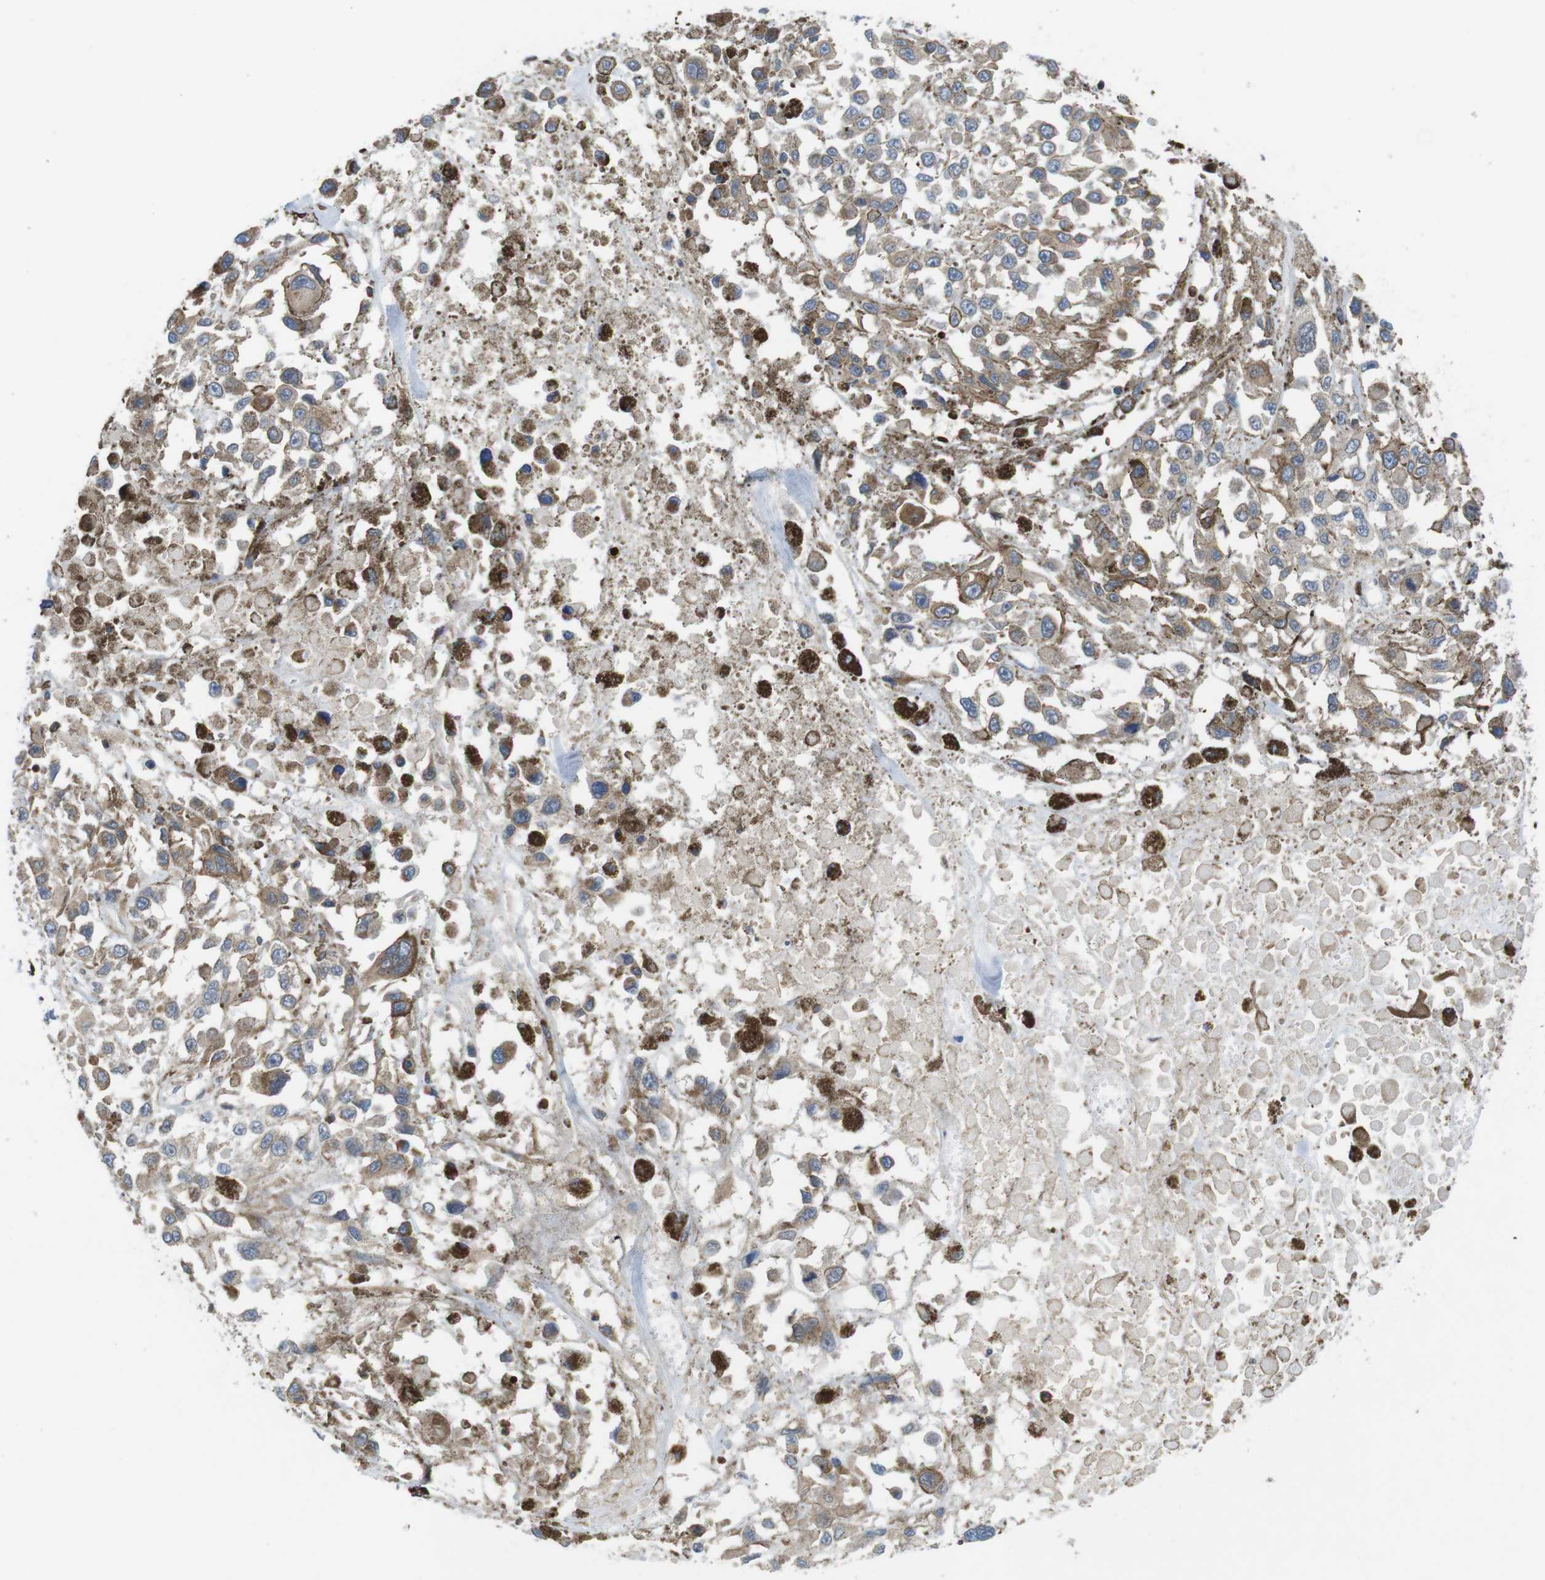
{"staining": {"intensity": "weak", "quantity": ">75%", "location": "cytoplasmic/membranous"}, "tissue": "melanoma", "cell_type": "Tumor cells", "image_type": "cancer", "snomed": [{"axis": "morphology", "description": "Malignant melanoma, Metastatic site"}, {"axis": "topography", "description": "Lymph node"}], "caption": "Immunohistochemical staining of melanoma exhibits low levels of weak cytoplasmic/membranous expression in approximately >75% of tumor cells.", "gene": "ARL6IP5", "patient": {"sex": "male", "age": 59}}